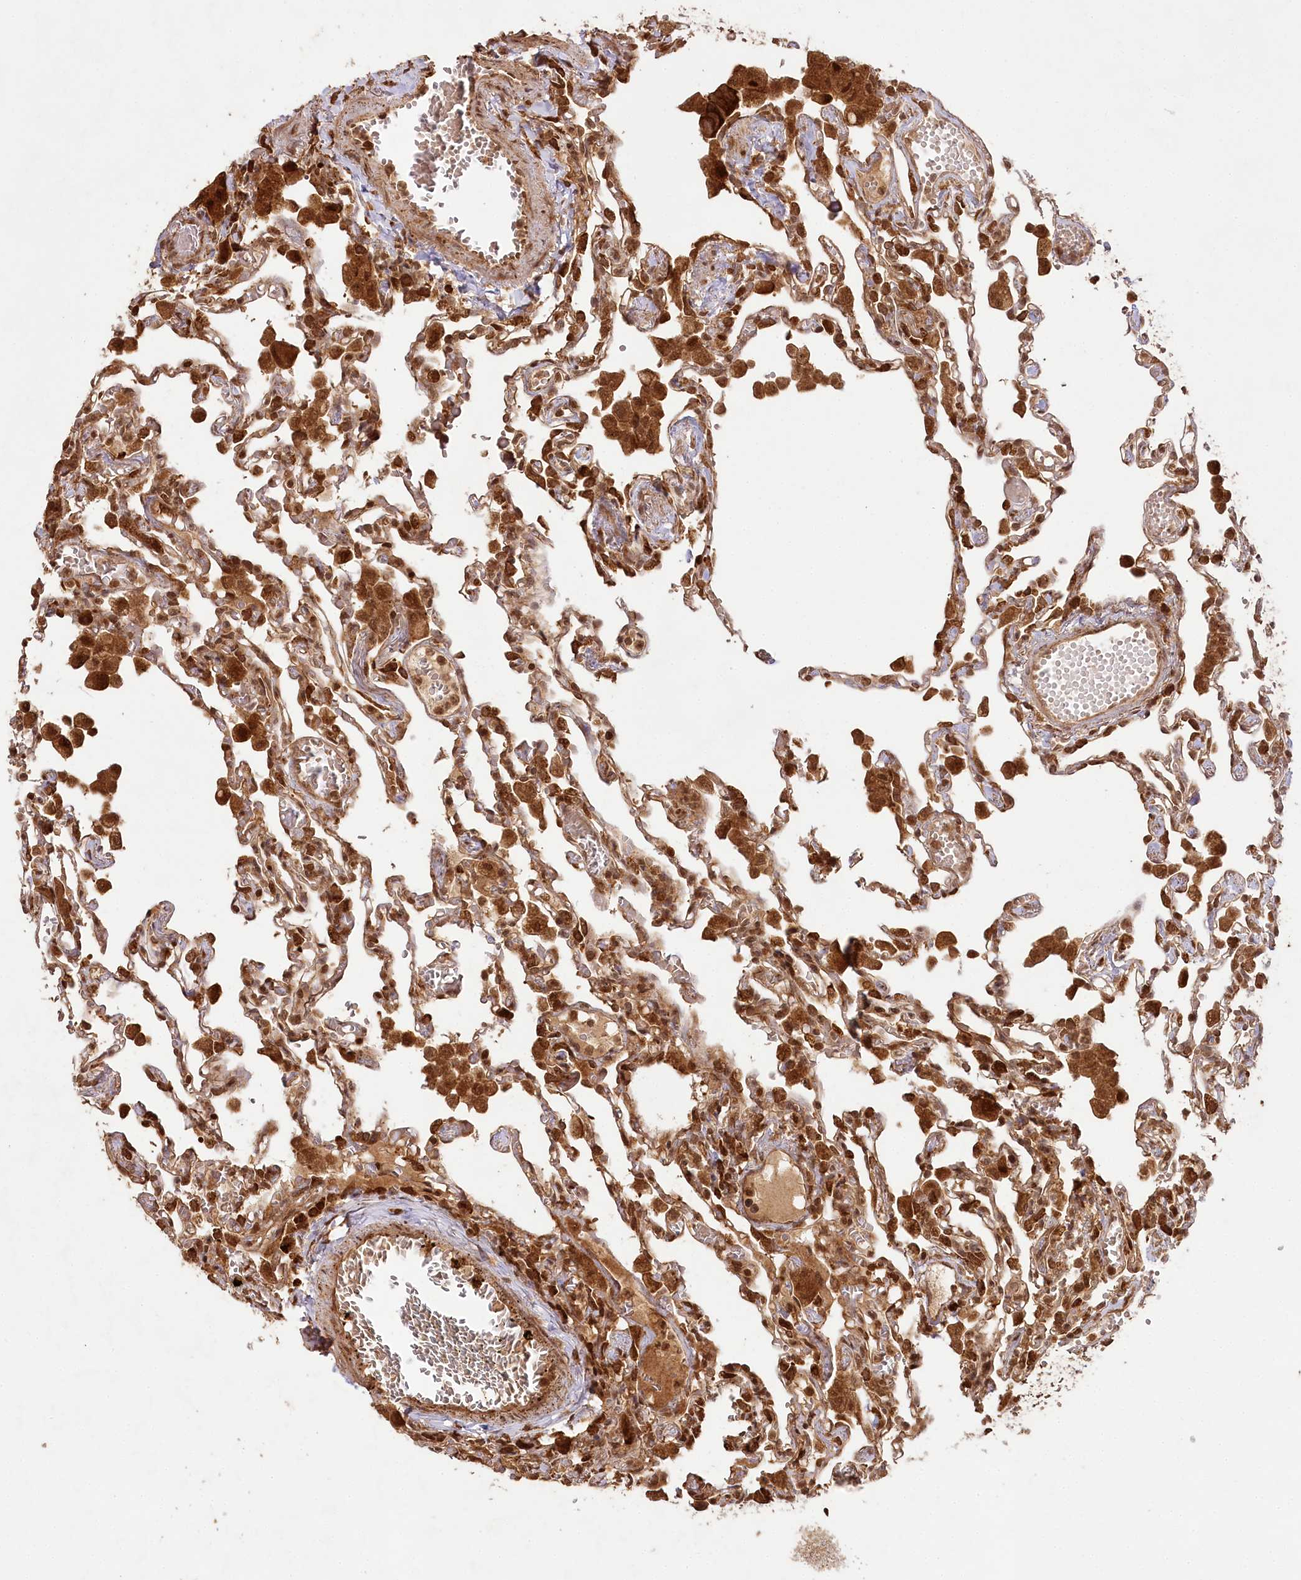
{"staining": {"intensity": "strong", "quantity": ">75%", "location": "cytoplasmic/membranous,nuclear"}, "tissue": "lung", "cell_type": "Alveolar cells", "image_type": "normal", "snomed": [{"axis": "morphology", "description": "Normal tissue, NOS"}, {"axis": "topography", "description": "Bronchus"}, {"axis": "topography", "description": "Lung"}], "caption": "A histopathology image of human lung stained for a protein exhibits strong cytoplasmic/membranous,nuclear brown staining in alveolar cells. Using DAB (brown) and hematoxylin (blue) stains, captured at high magnification using brightfield microscopy.", "gene": "ULK2", "patient": {"sex": "female", "age": 49}}